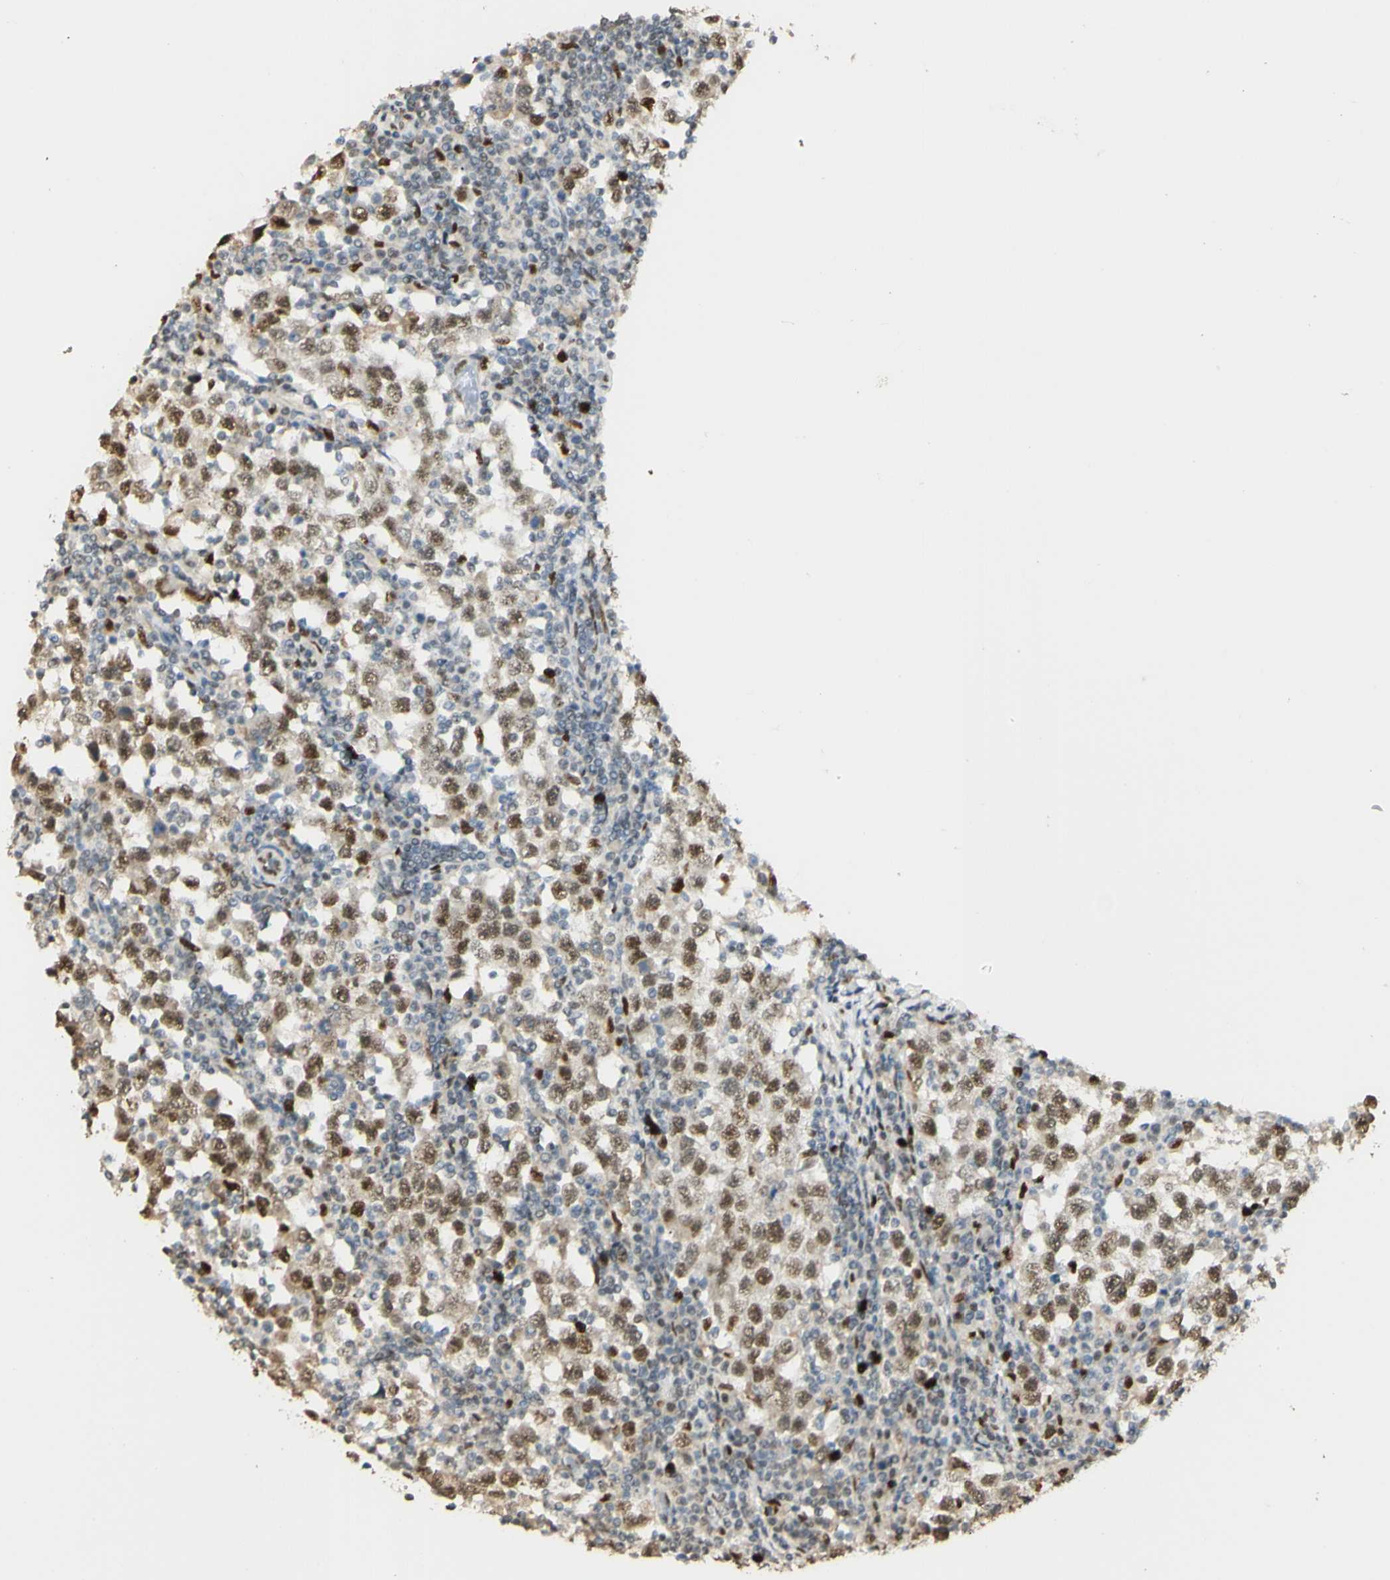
{"staining": {"intensity": "moderate", "quantity": ">75%", "location": "nuclear"}, "tissue": "testis cancer", "cell_type": "Tumor cells", "image_type": "cancer", "snomed": [{"axis": "morphology", "description": "Seminoma, NOS"}, {"axis": "topography", "description": "Testis"}], "caption": "Immunohistochemical staining of seminoma (testis) reveals medium levels of moderate nuclear expression in about >75% of tumor cells.", "gene": "MAP3K4", "patient": {"sex": "male", "age": 65}}